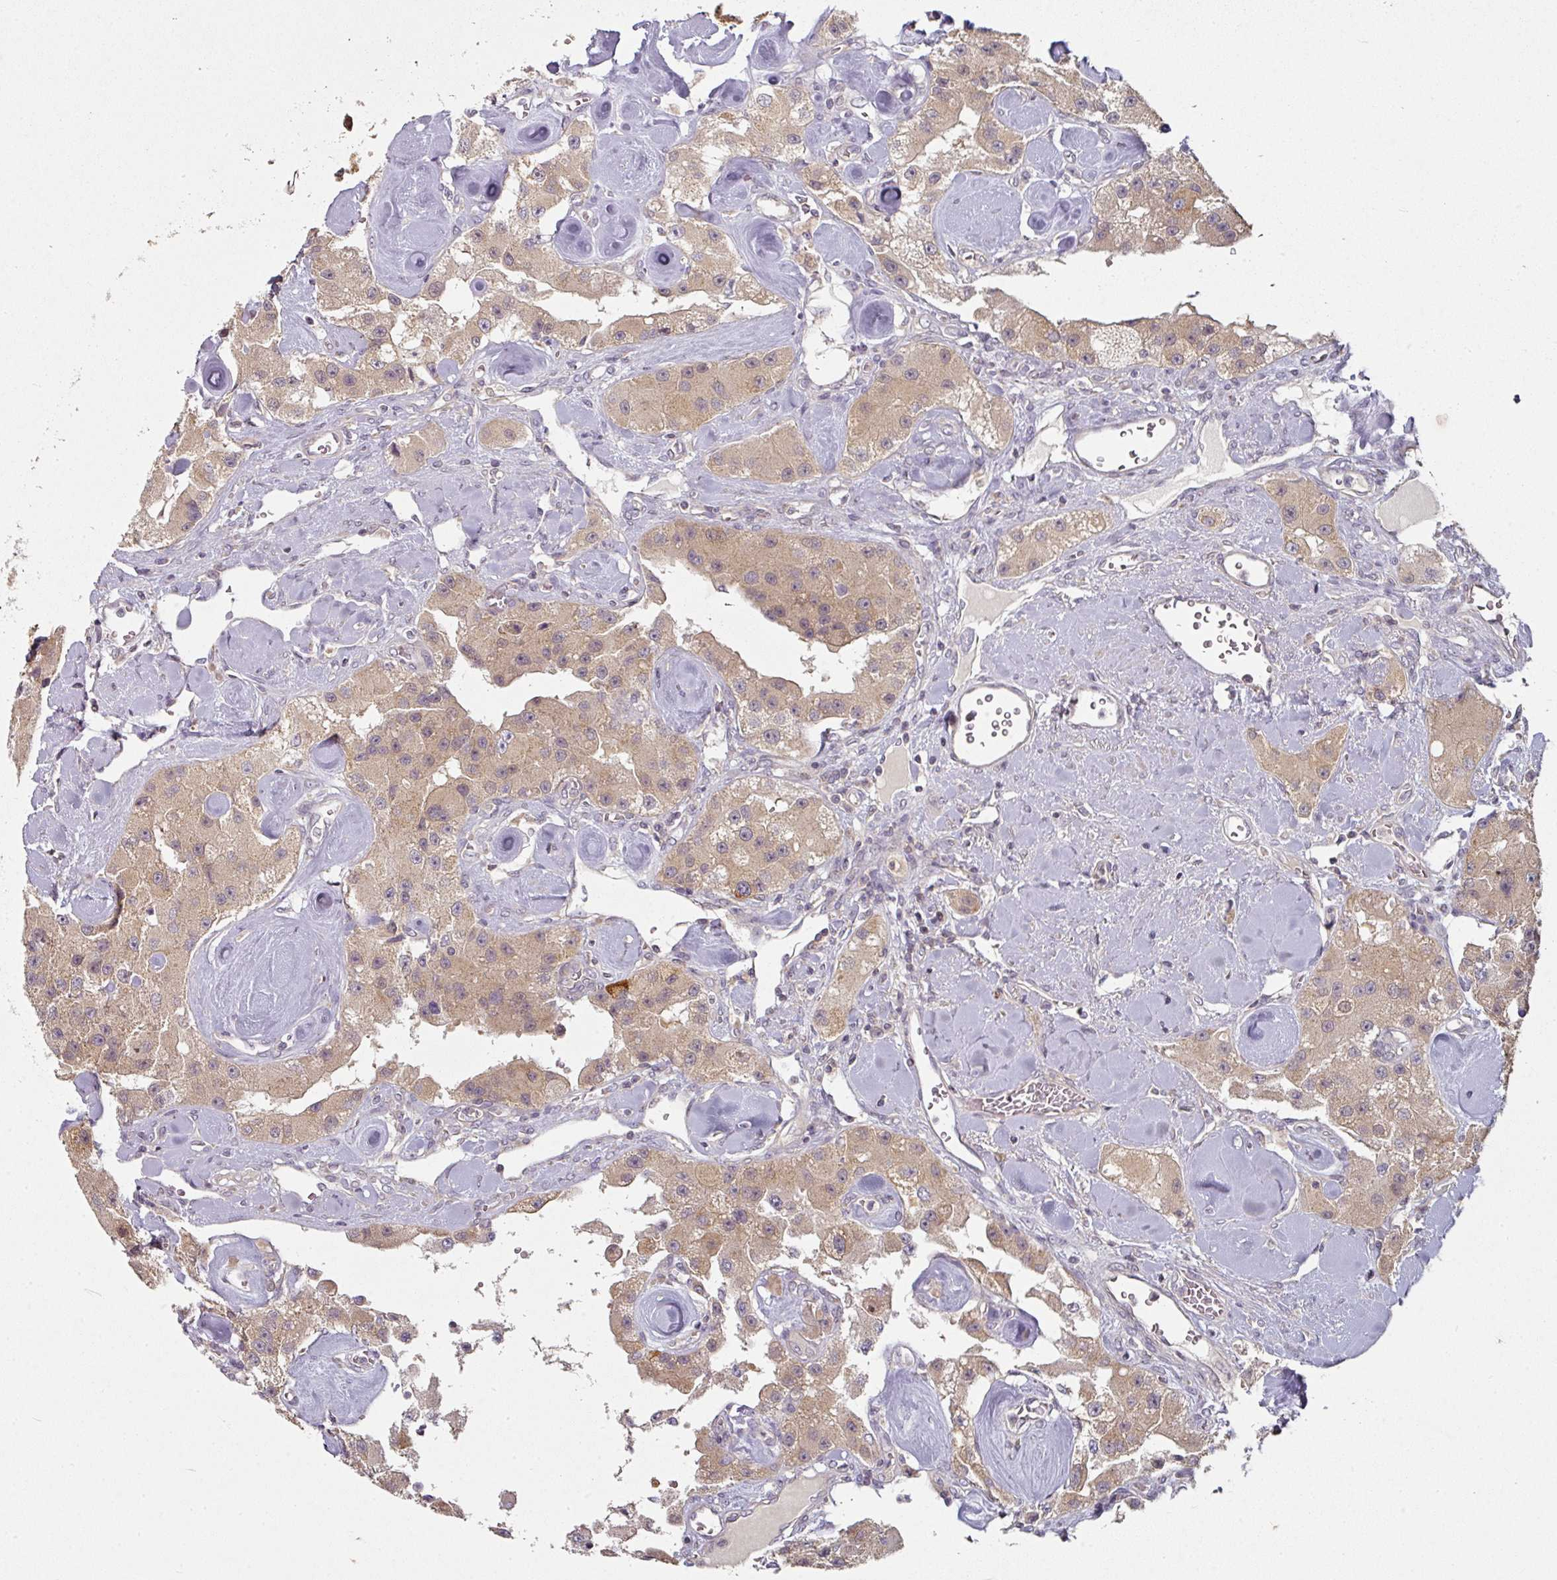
{"staining": {"intensity": "weak", "quantity": ">75%", "location": "cytoplasmic/membranous"}, "tissue": "carcinoid", "cell_type": "Tumor cells", "image_type": "cancer", "snomed": [{"axis": "morphology", "description": "Carcinoid, malignant, NOS"}, {"axis": "topography", "description": "Pancreas"}], "caption": "Tumor cells demonstrate weak cytoplasmic/membranous positivity in about >75% of cells in carcinoid. Using DAB (3,3'-diaminobenzidine) (brown) and hematoxylin (blue) stains, captured at high magnification using brightfield microscopy.", "gene": "MAP2K2", "patient": {"sex": "male", "age": 41}}